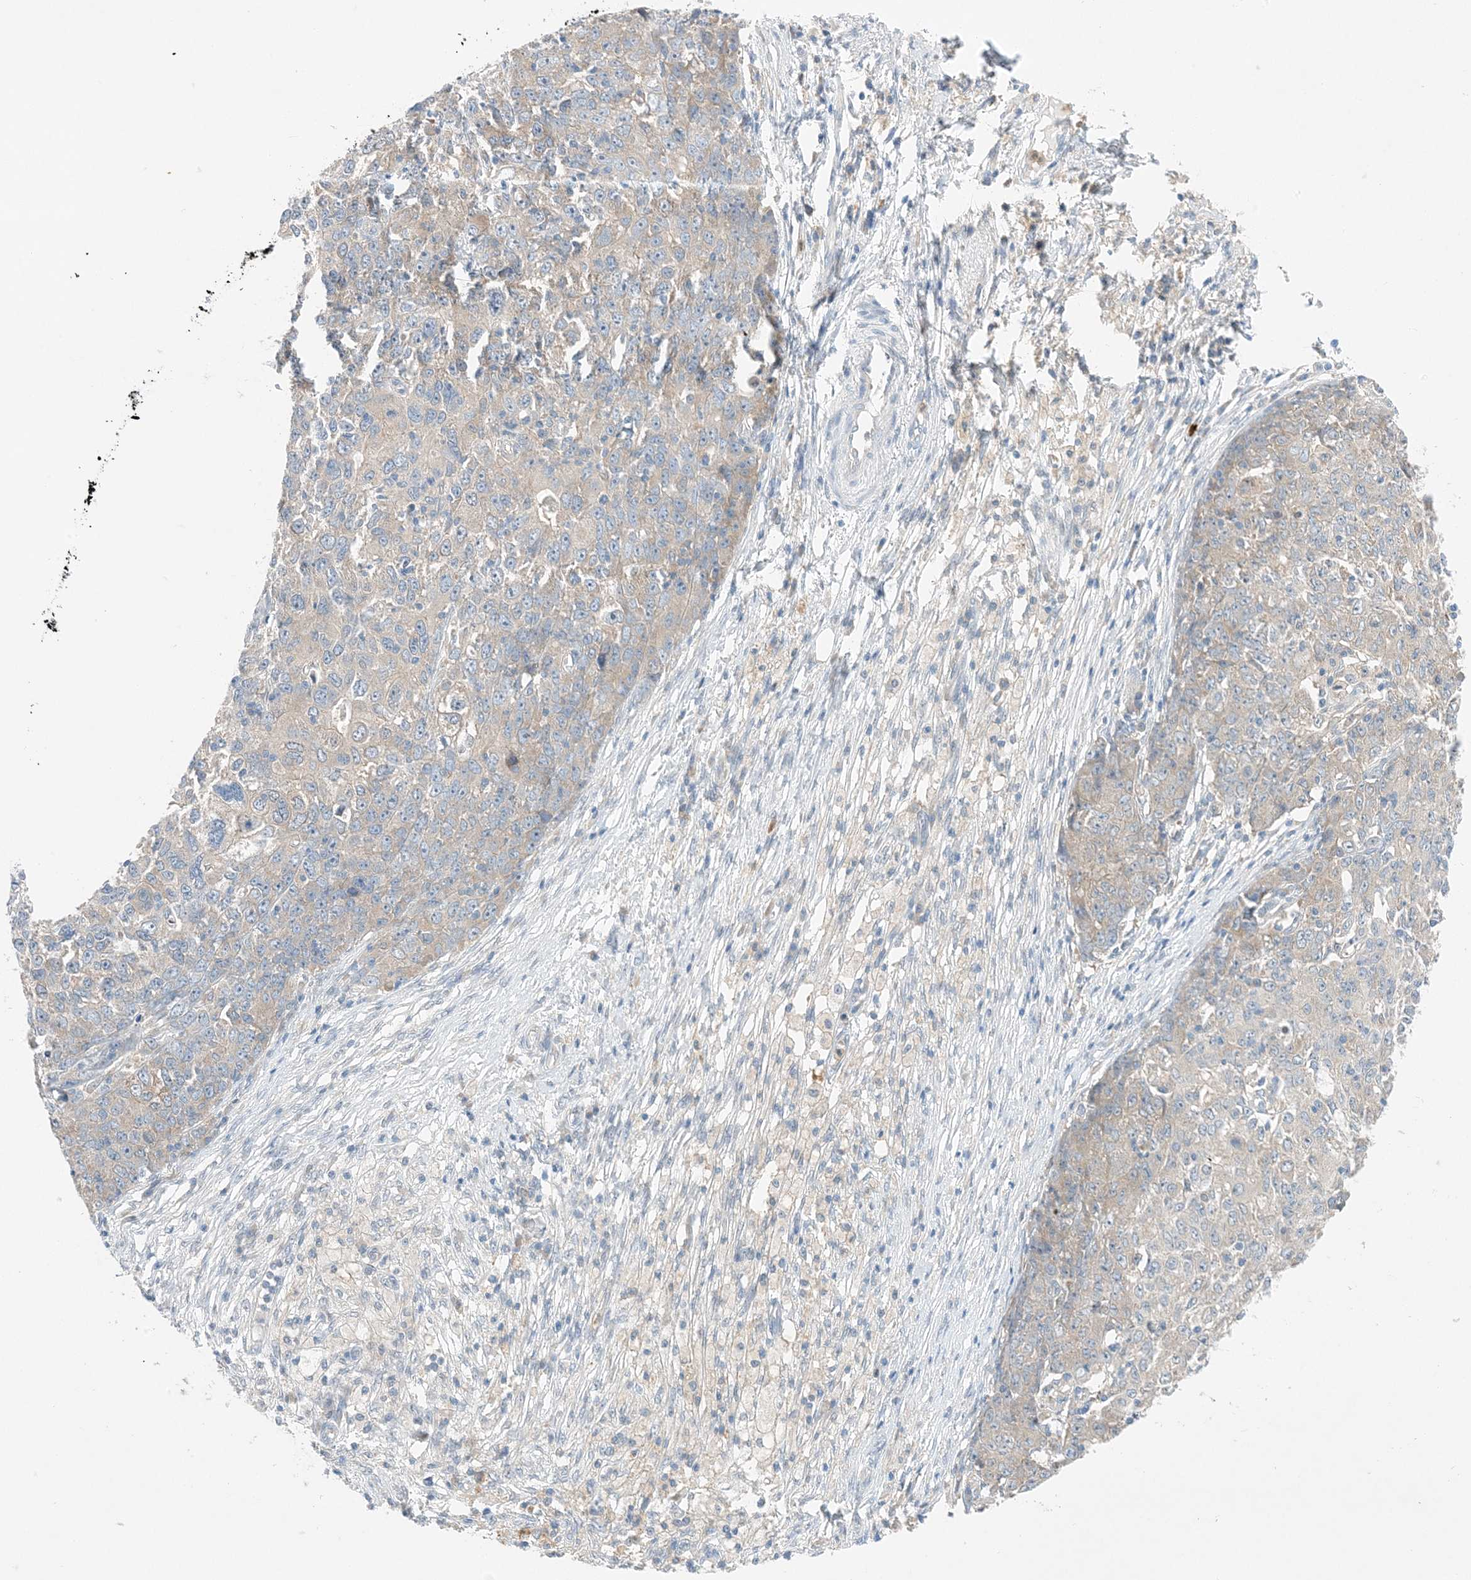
{"staining": {"intensity": "negative", "quantity": "none", "location": "none"}, "tissue": "ovarian cancer", "cell_type": "Tumor cells", "image_type": "cancer", "snomed": [{"axis": "morphology", "description": "Carcinoma, endometroid"}, {"axis": "topography", "description": "Ovary"}], "caption": "Photomicrograph shows no significant protein positivity in tumor cells of ovarian cancer. (Stains: DAB immunohistochemistry (IHC) with hematoxylin counter stain, Microscopy: brightfield microscopy at high magnification).", "gene": "KIFBP", "patient": {"sex": "female", "age": 42}}